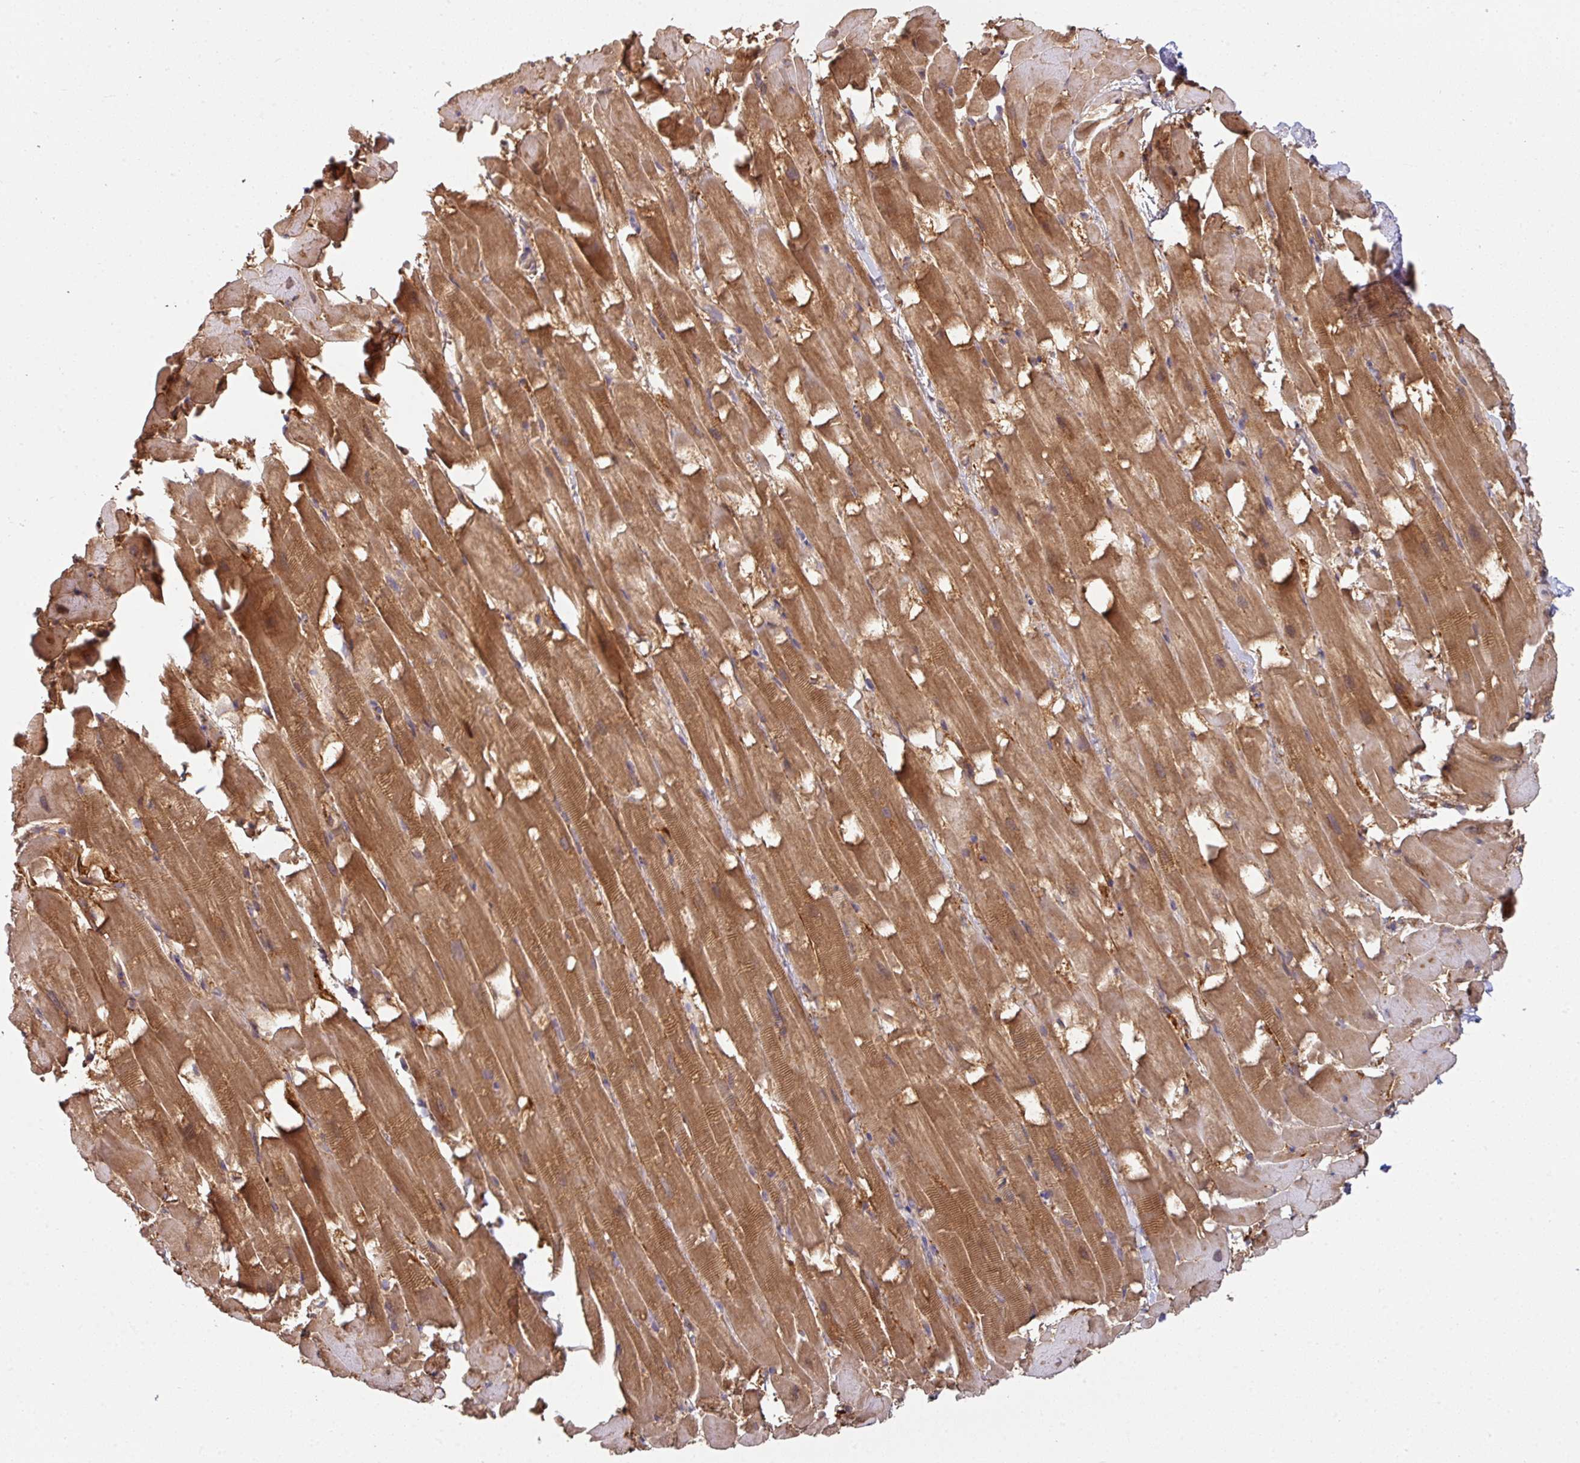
{"staining": {"intensity": "moderate", "quantity": ">75%", "location": "cytoplasmic/membranous"}, "tissue": "heart muscle", "cell_type": "Cardiomyocytes", "image_type": "normal", "snomed": [{"axis": "morphology", "description": "Normal tissue, NOS"}, {"axis": "topography", "description": "Heart"}], "caption": "A photomicrograph showing moderate cytoplasmic/membranous staining in about >75% of cardiomyocytes in normal heart muscle, as visualized by brown immunohistochemical staining.", "gene": "SLAMF6", "patient": {"sex": "male", "age": 37}}